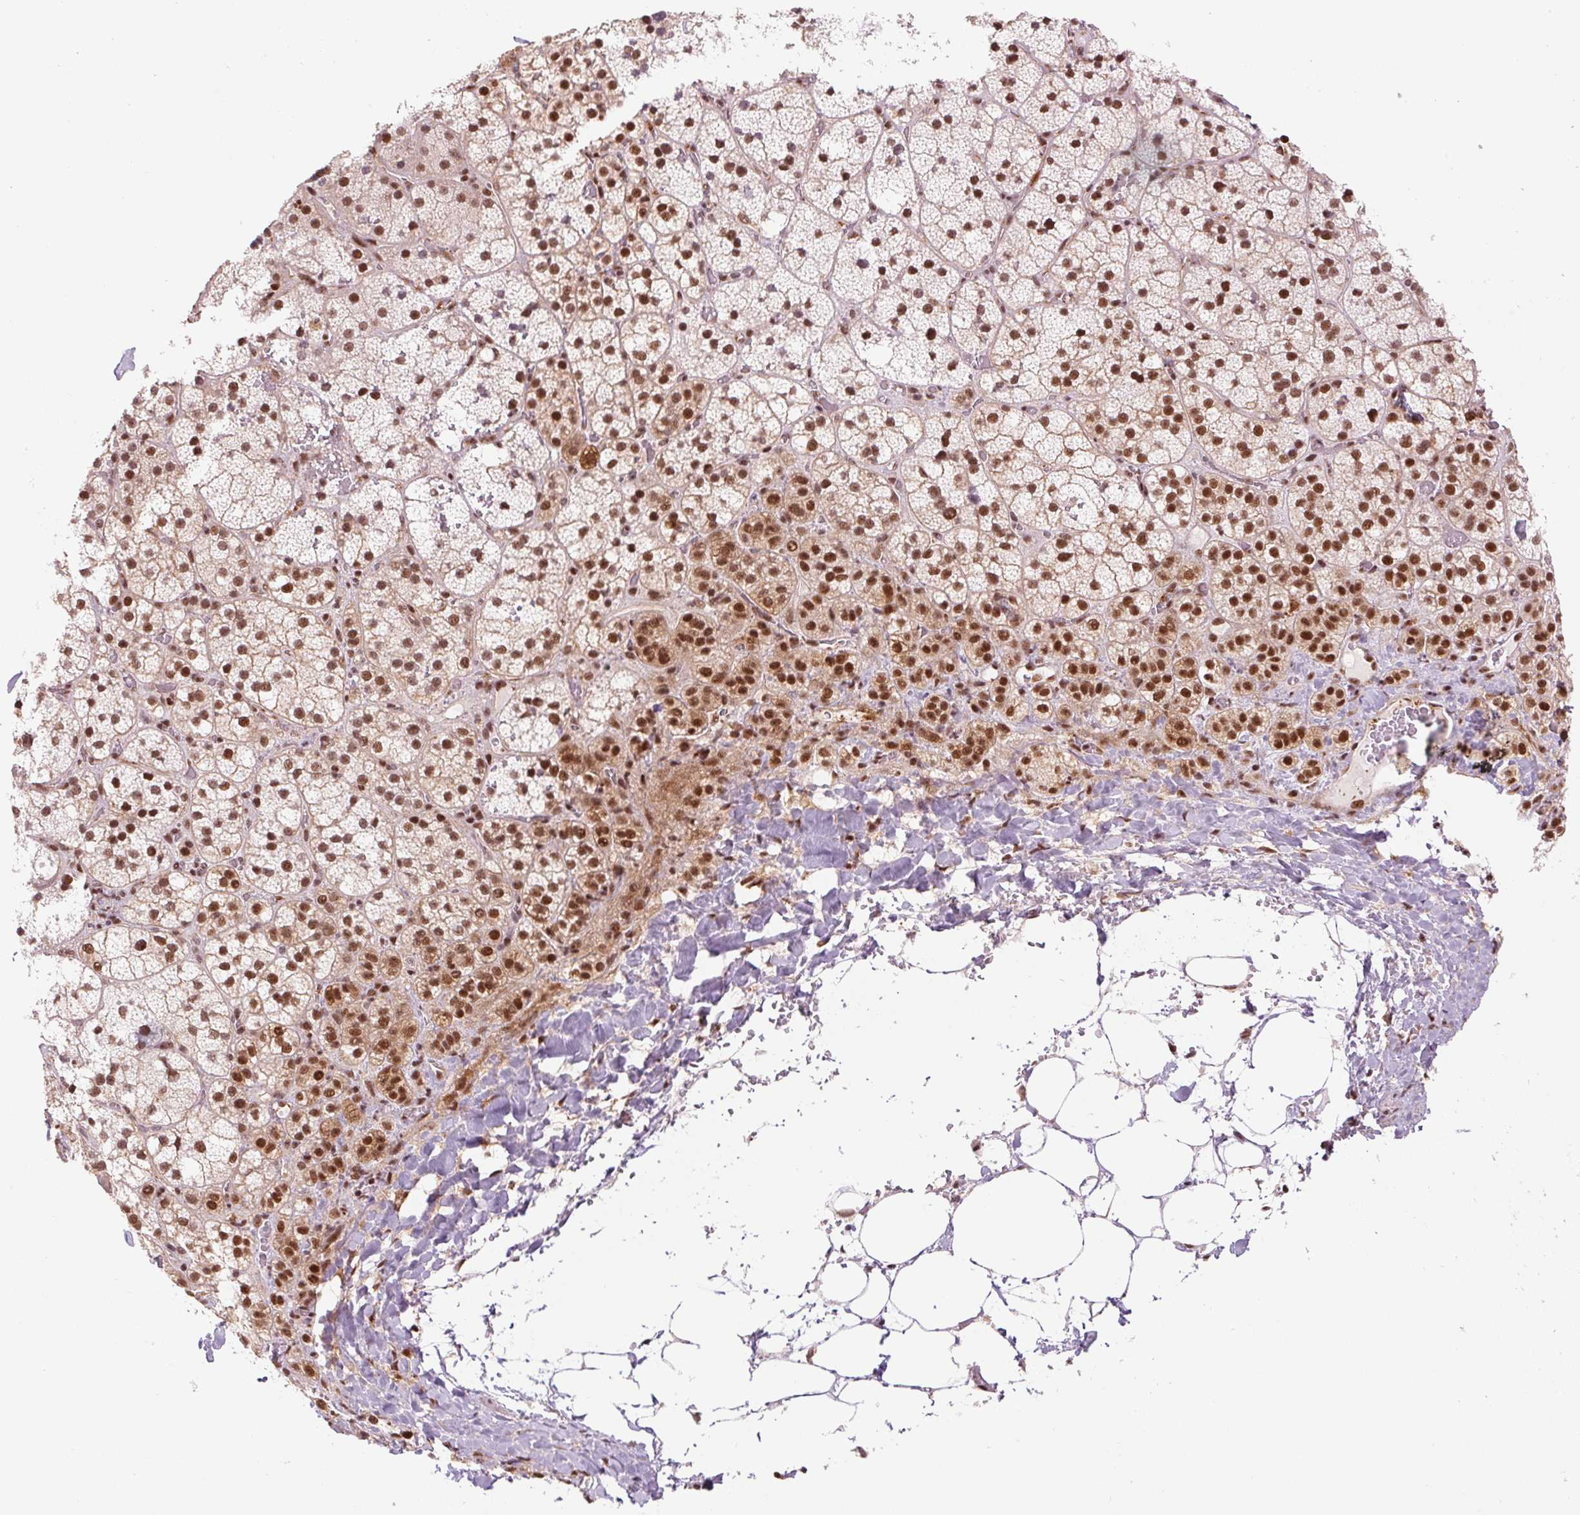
{"staining": {"intensity": "strong", "quantity": "25%-75%", "location": "nuclear"}, "tissue": "adrenal gland", "cell_type": "Glandular cells", "image_type": "normal", "snomed": [{"axis": "morphology", "description": "Normal tissue, NOS"}, {"axis": "topography", "description": "Adrenal gland"}], "caption": "Adrenal gland stained for a protein demonstrates strong nuclear positivity in glandular cells. (DAB (3,3'-diaminobenzidine) IHC with brightfield microscopy, high magnification).", "gene": "CWC25", "patient": {"sex": "male", "age": 53}}